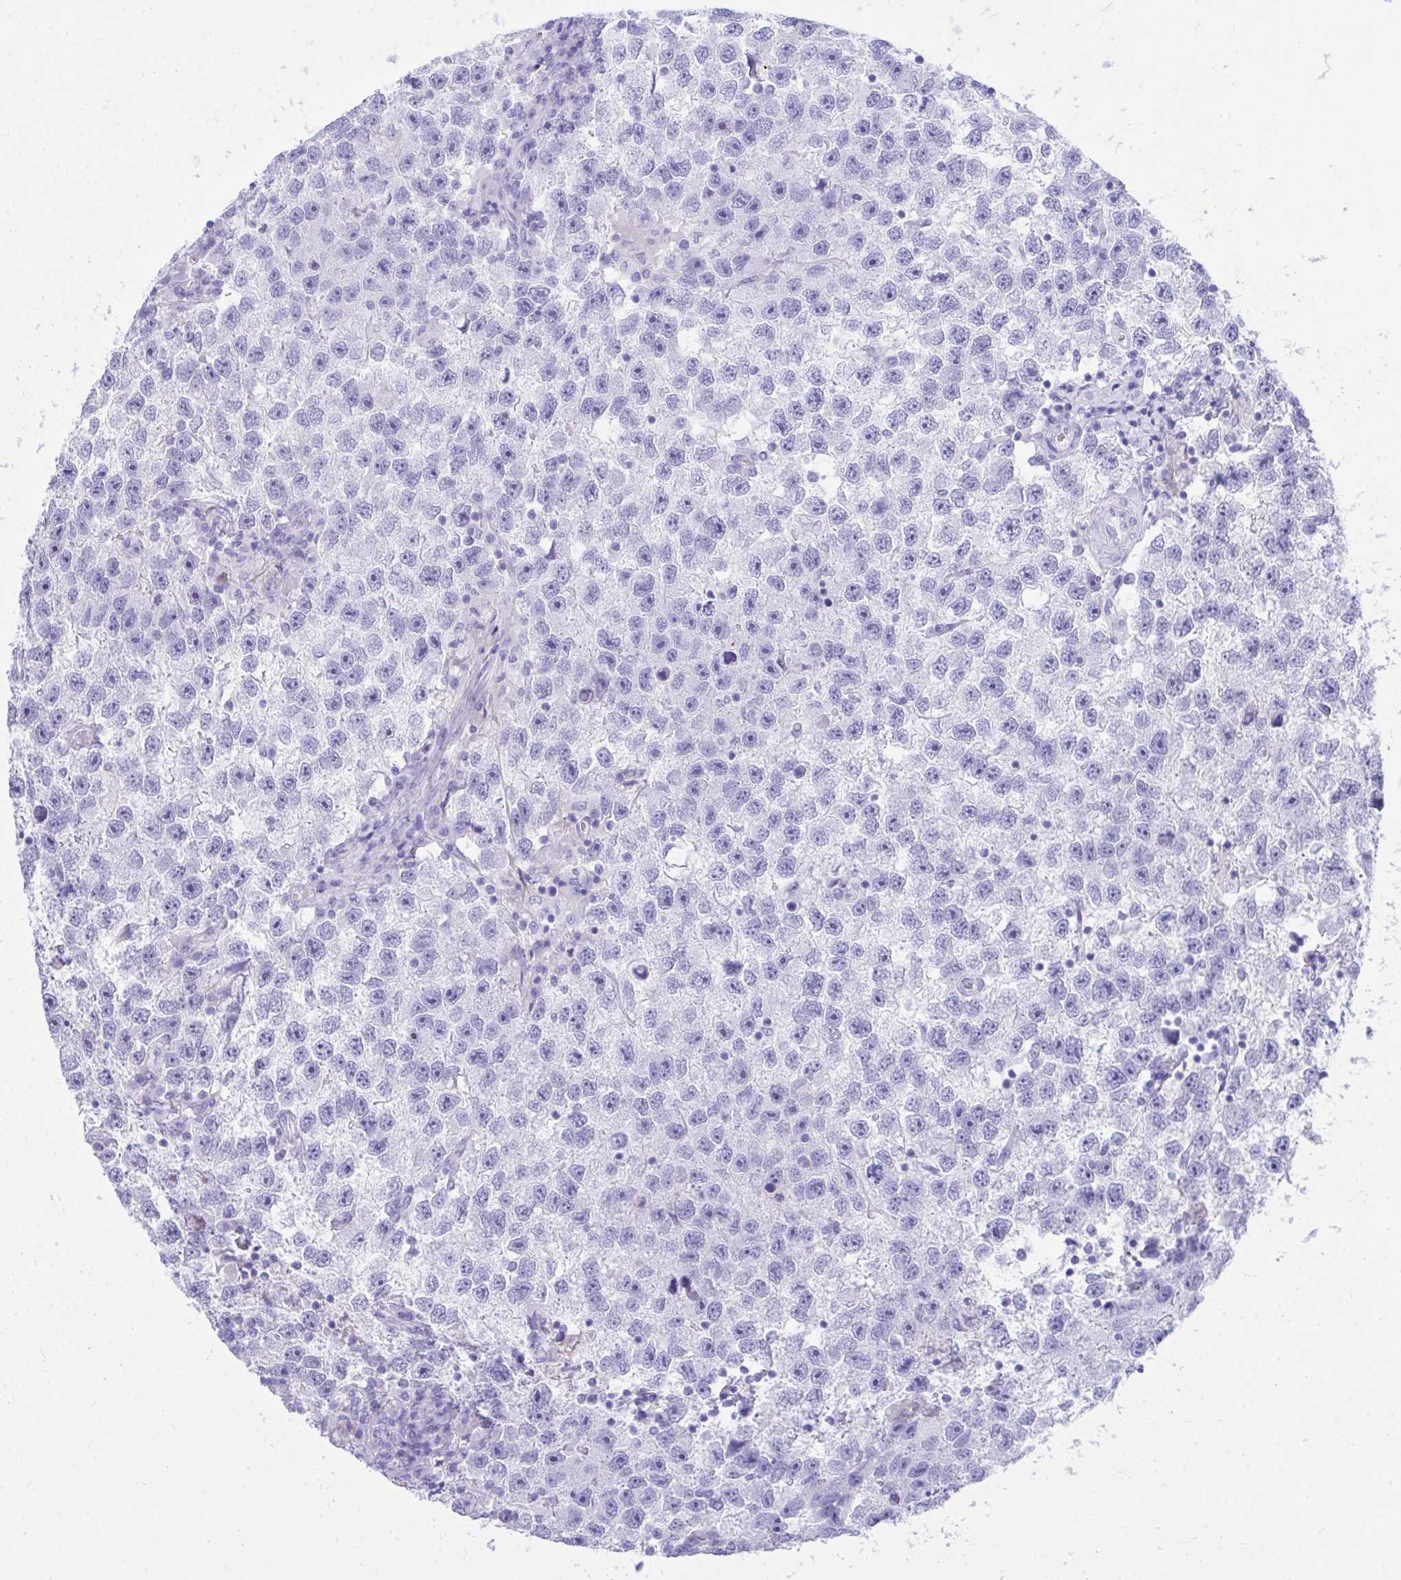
{"staining": {"intensity": "negative", "quantity": "none", "location": "none"}, "tissue": "testis cancer", "cell_type": "Tumor cells", "image_type": "cancer", "snomed": [{"axis": "morphology", "description": "Seminoma, NOS"}, {"axis": "topography", "description": "Testis"}], "caption": "Immunohistochemistry (IHC) image of human seminoma (testis) stained for a protein (brown), which exhibits no positivity in tumor cells. (DAB (3,3'-diaminobenzidine) IHC, high magnification).", "gene": "BEX5", "patient": {"sex": "male", "age": 26}}